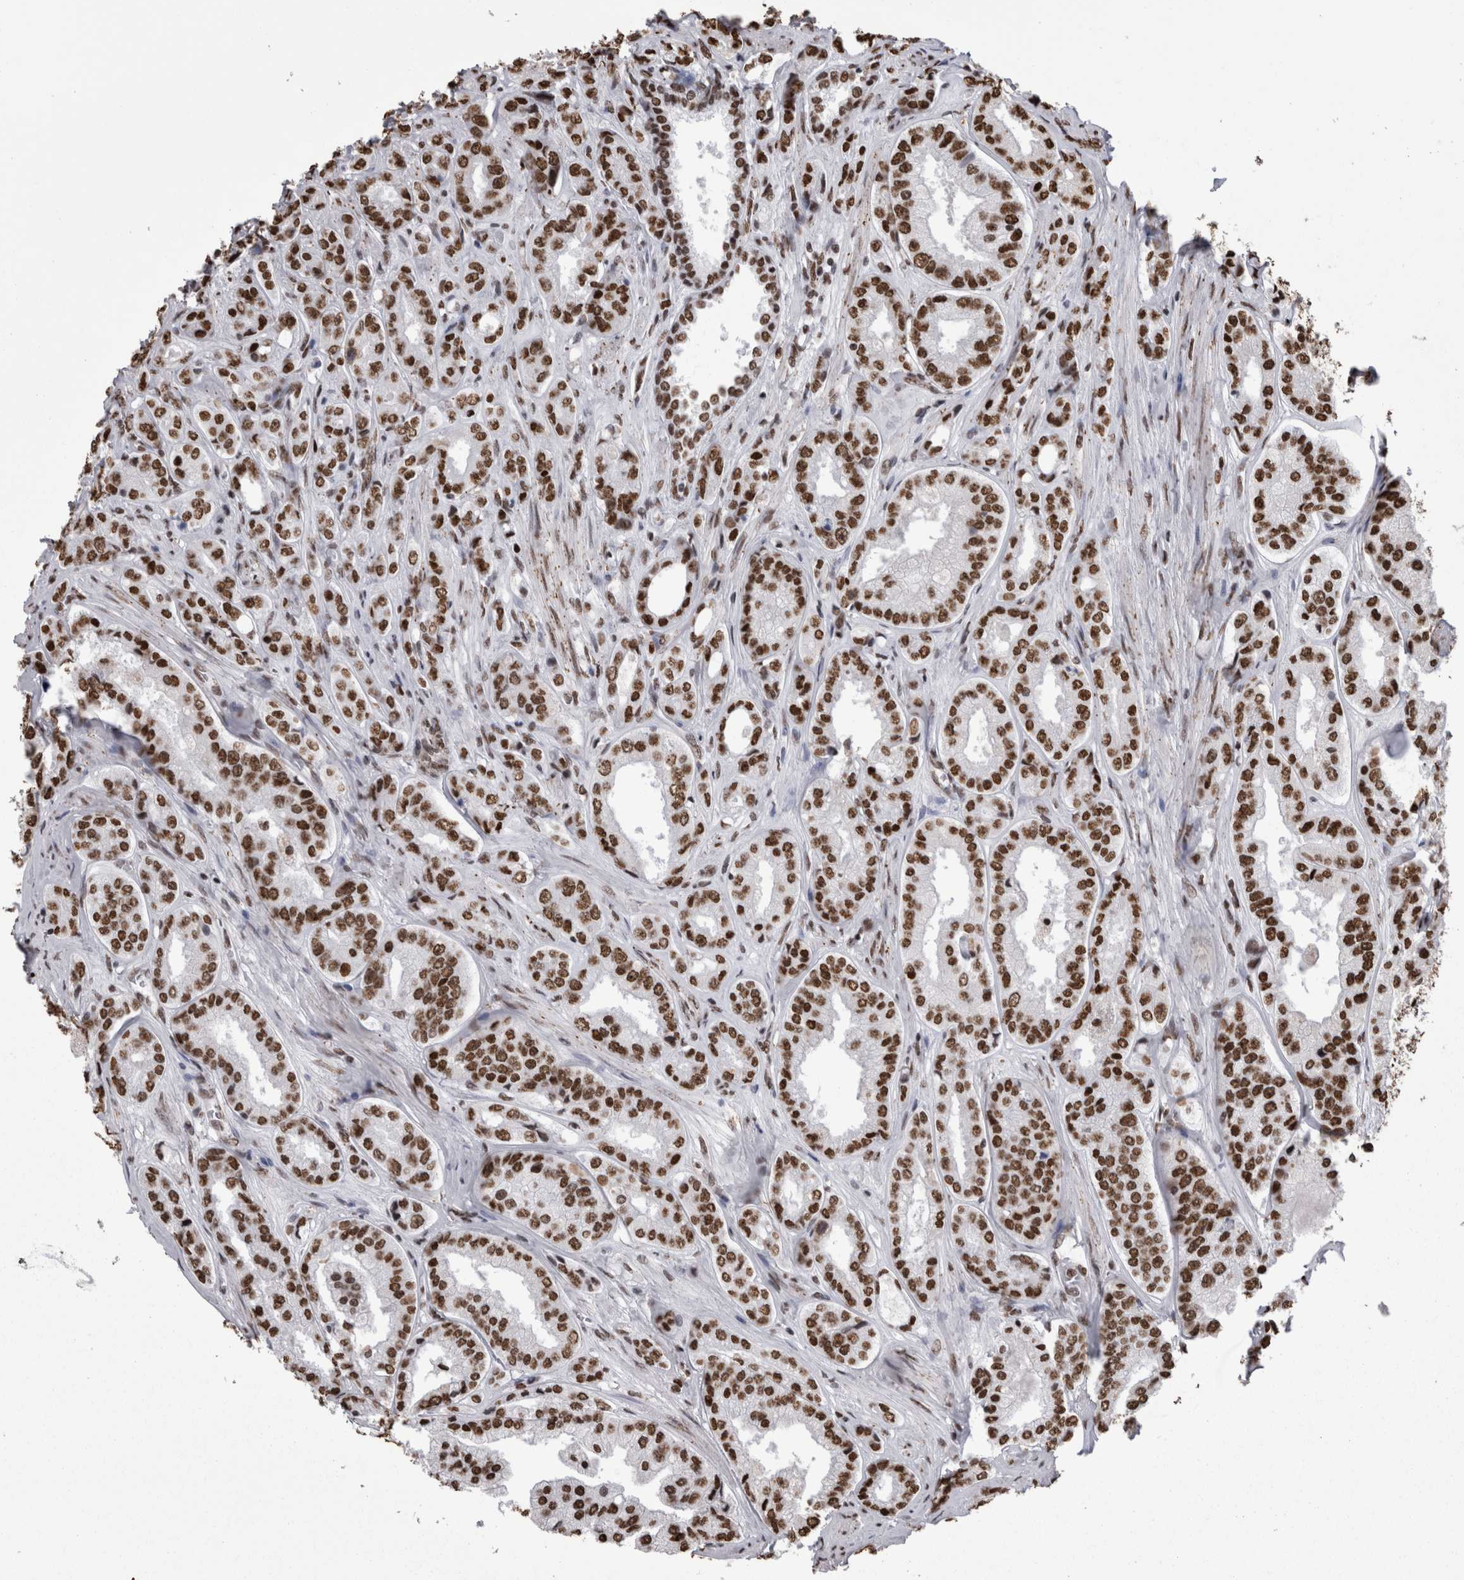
{"staining": {"intensity": "strong", "quantity": ">75%", "location": "nuclear"}, "tissue": "prostate cancer", "cell_type": "Tumor cells", "image_type": "cancer", "snomed": [{"axis": "morphology", "description": "Adenocarcinoma, High grade"}, {"axis": "topography", "description": "Prostate"}], "caption": "A high amount of strong nuclear staining is appreciated in about >75% of tumor cells in prostate cancer (adenocarcinoma (high-grade)) tissue.", "gene": "HNRNPM", "patient": {"sex": "male", "age": 61}}